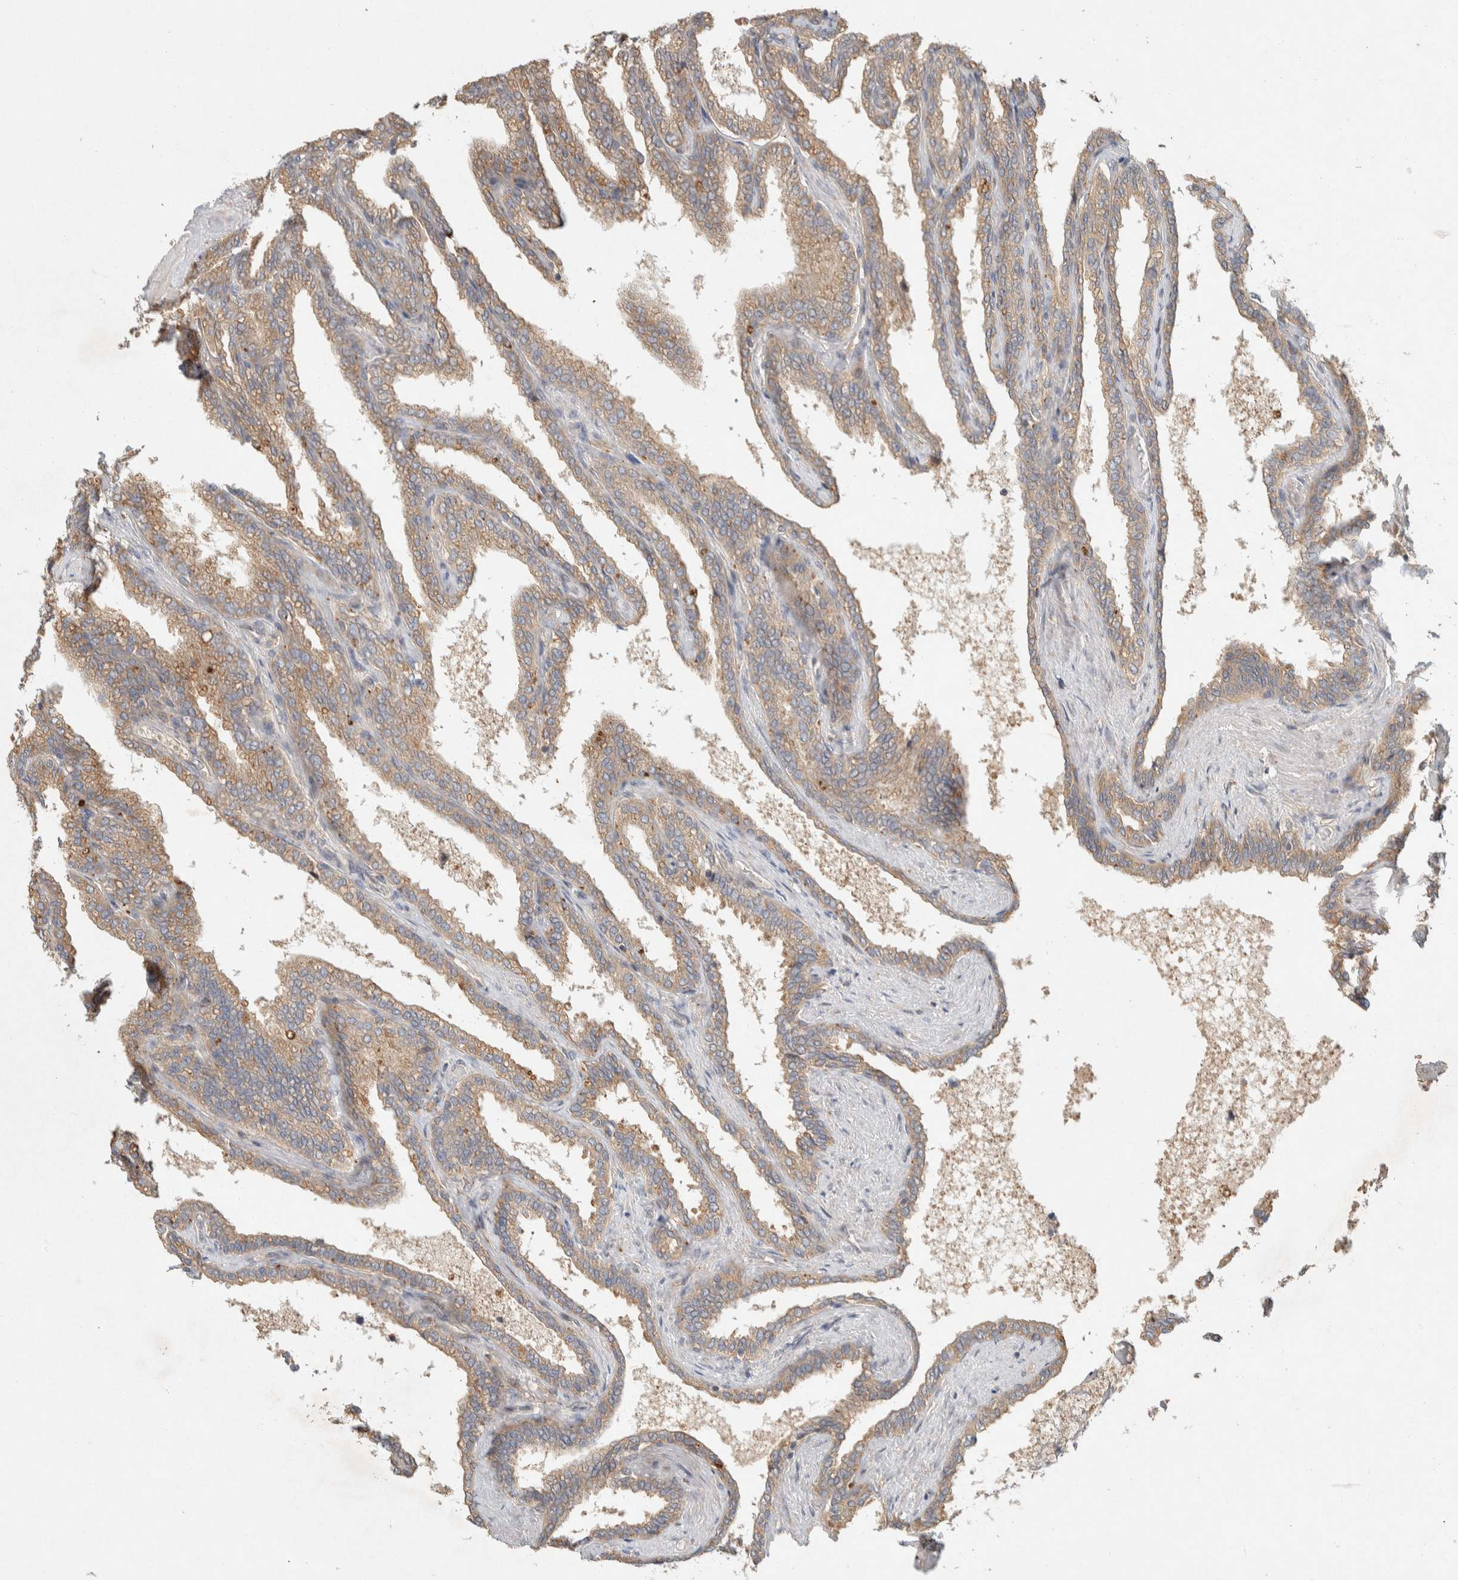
{"staining": {"intensity": "weak", "quantity": "25%-75%", "location": "cytoplasmic/membranous"}, "tissue": "seminal vesicle", "cell_type": "Glandular cells", "image_type": "normal", "snomed": [{"axis": "morphology", "description": "Normal tissue, NOS"}, {"axis": "topography", "description": "Seminal veicle"}], "caption": "Immunohistochemical staining of benign human seminal vesicle exhibits weak cytoplasmic/membranous protein positivity in about 25%-75% of glandular cells.", "gene": "PXK", "patient": {"sex": "male", "age": 46}}